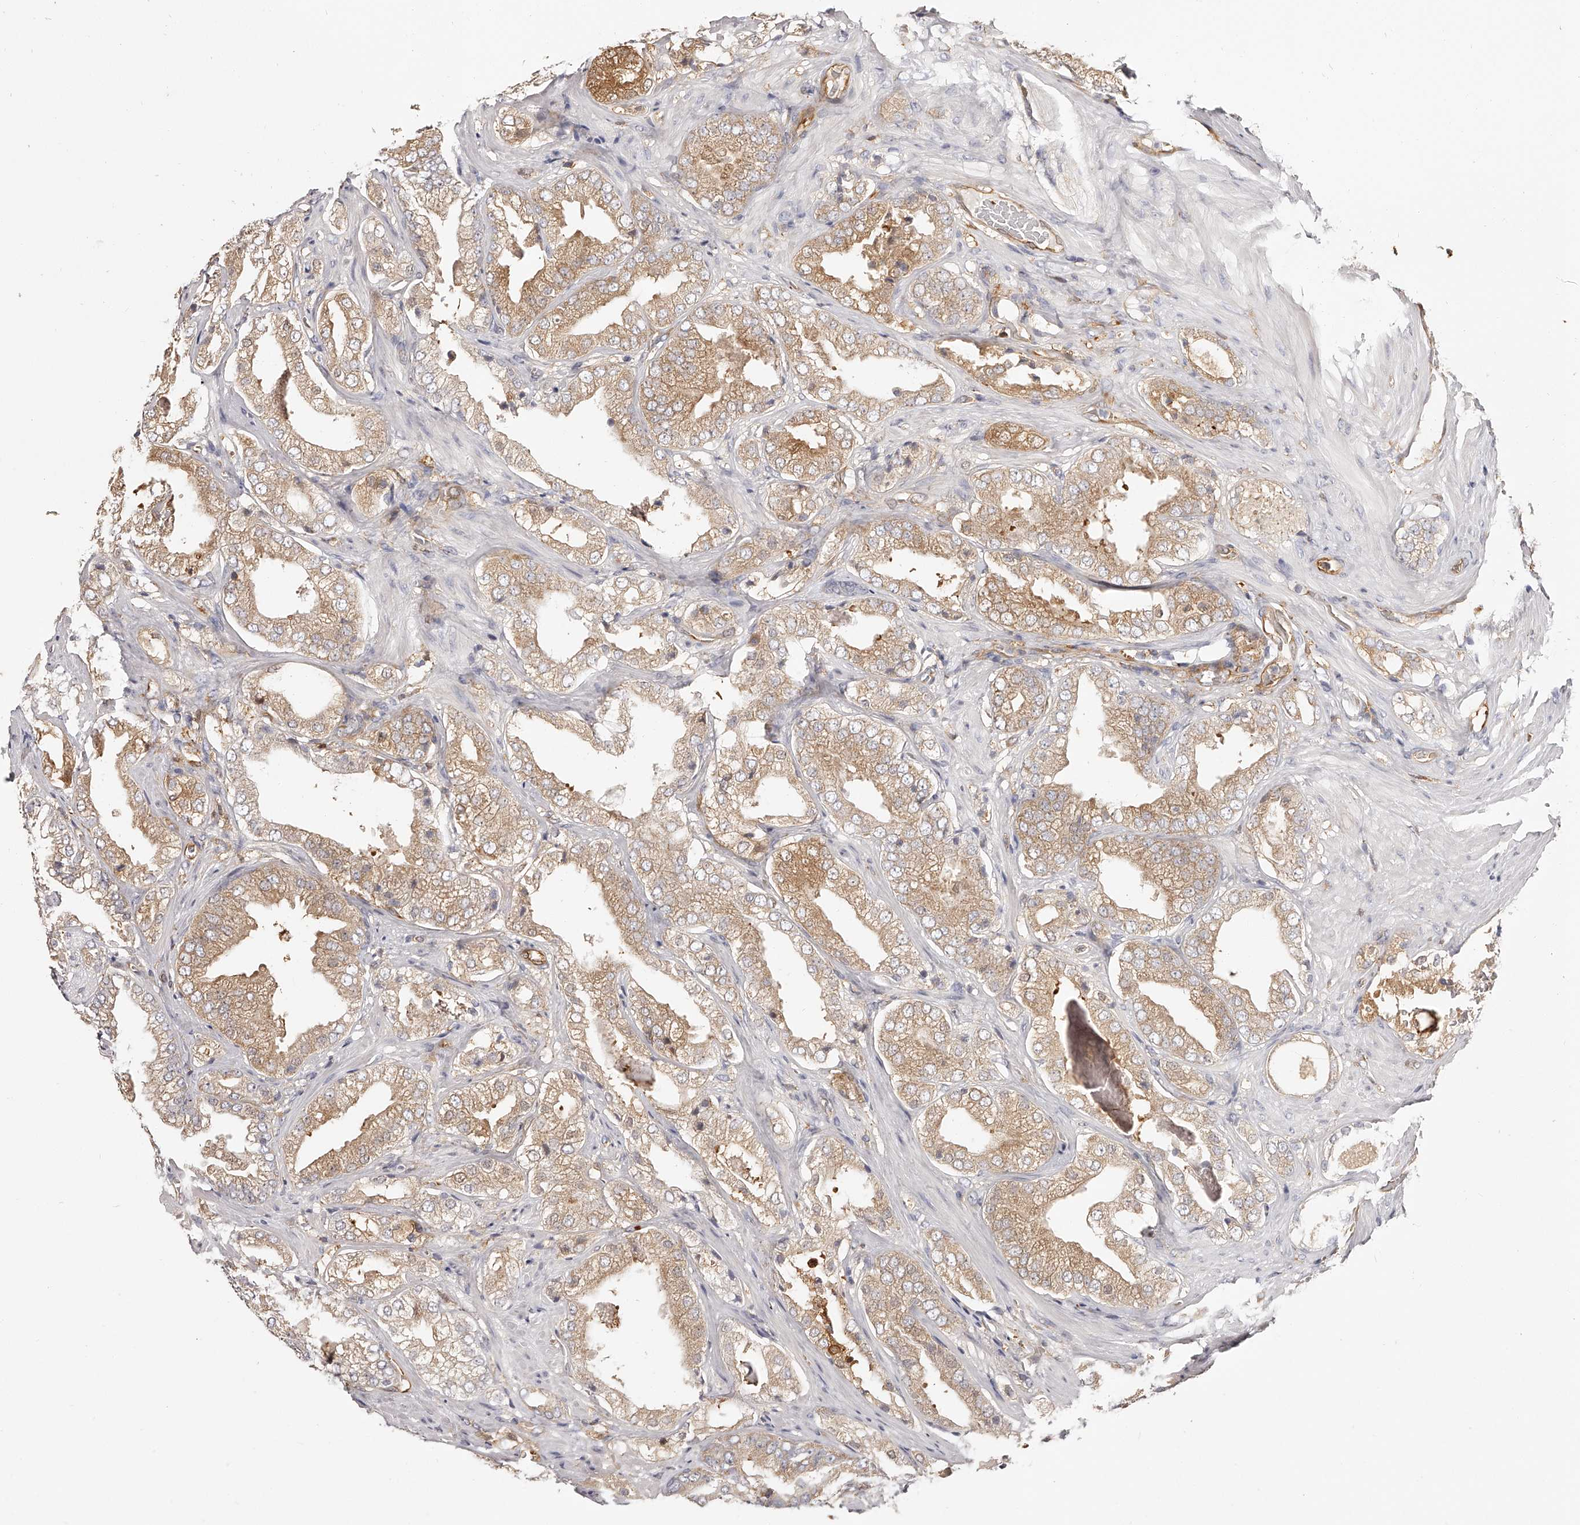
{"staining": {"intensity": "moderate", "quantity": ">75%", "location": "cytoplasmic/membranous"}, "tissue": "prostate cancer", "cell_type": "Tumor cells", "image_type": "cancer", "snomed": [{"axis": "morphology", "description": "Adenocarcinoma, High grade"}, {"axis": "topography", "description": "Prostate"}], "caption": "There is medium levels of moderate cytoplasmic/membranous expression in tumor cells of high-grade adenocarcinoma (prostate), as demonstrated by immunohistochemical staining (brown color).", "gene": "LAP3", "patient": {"sex": "male", "age": 58}}